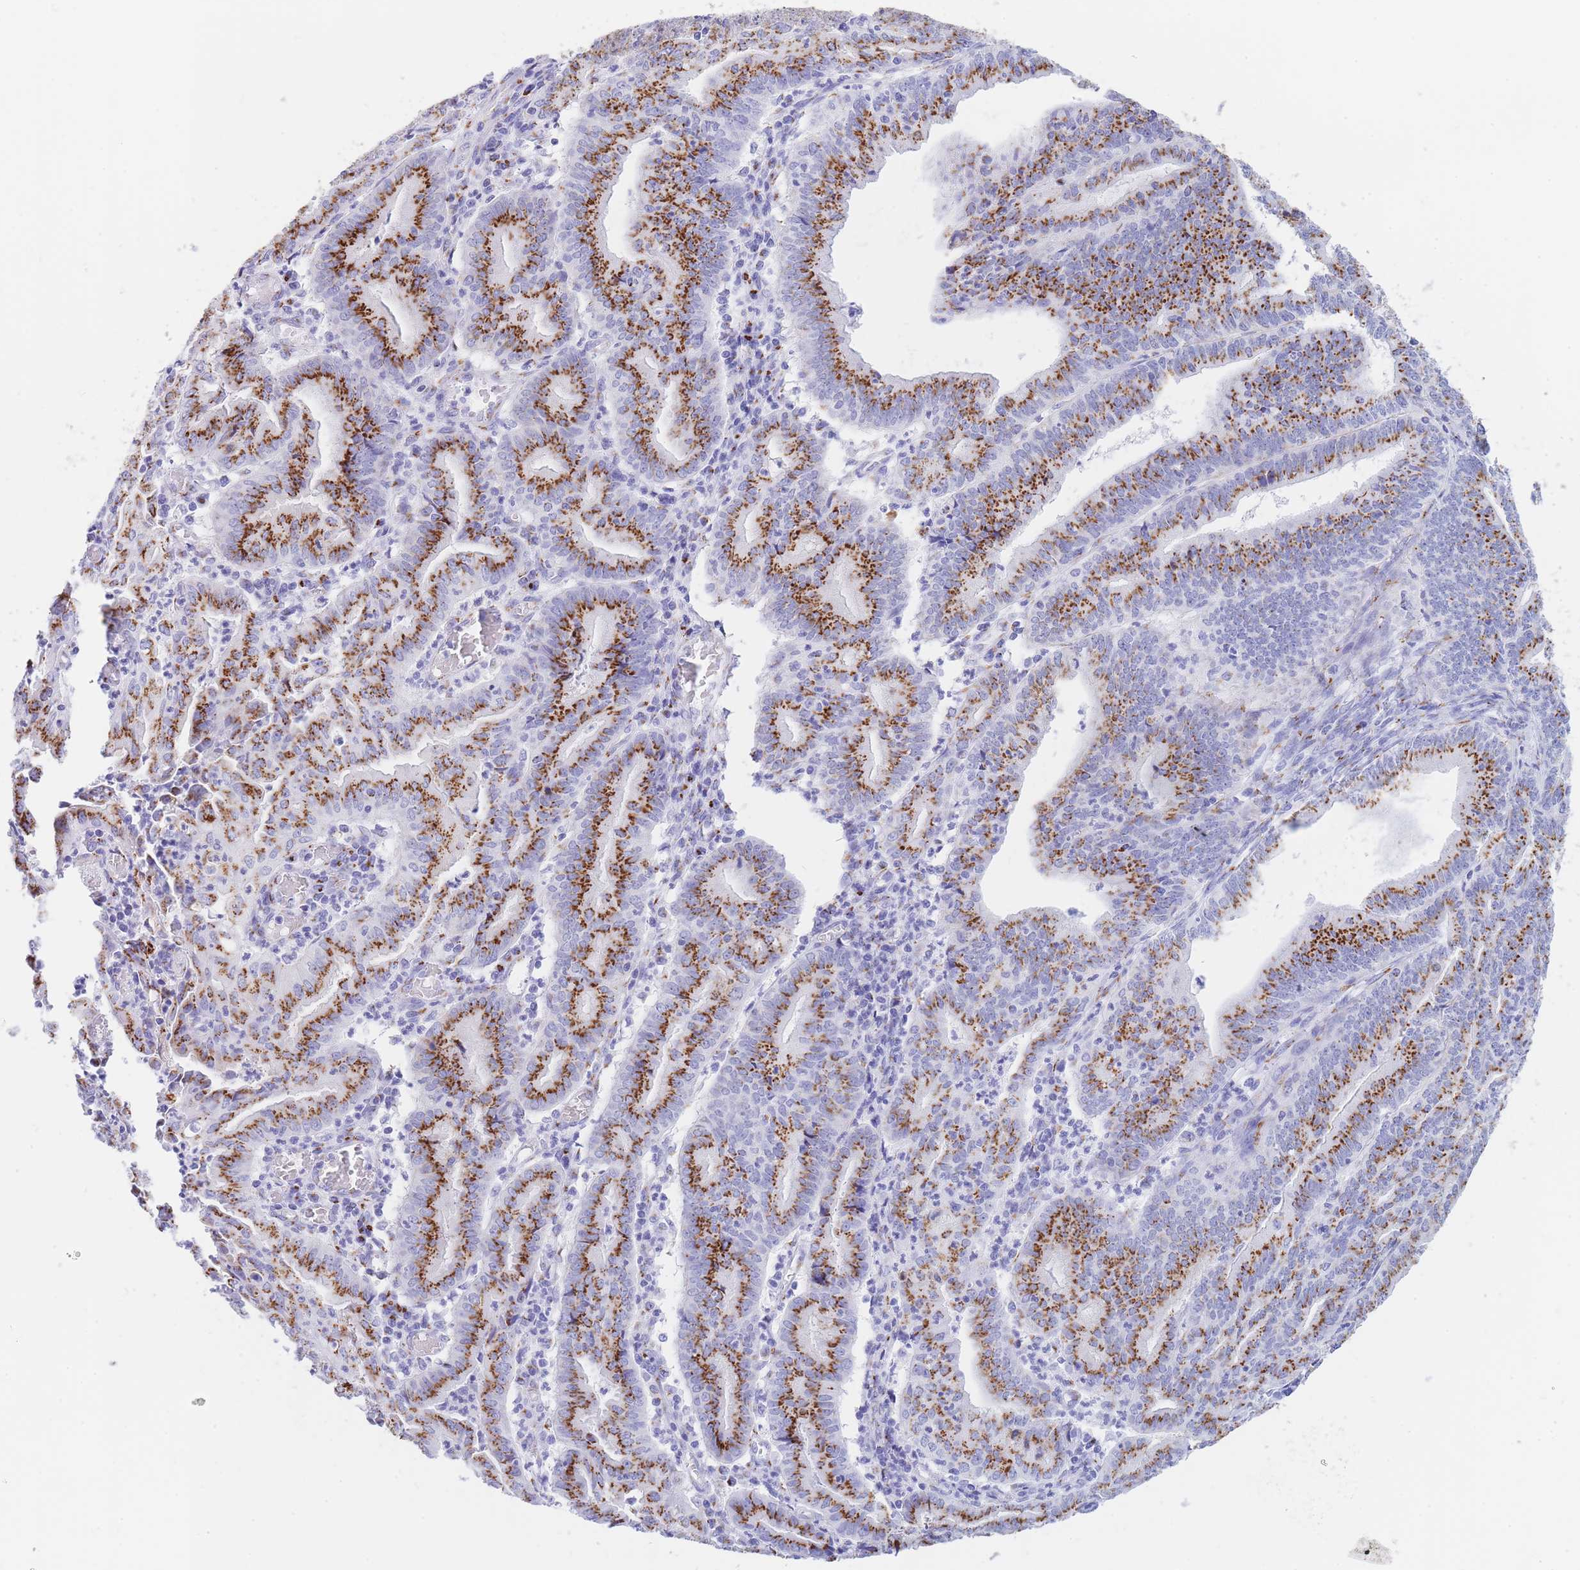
{"staining": {"intensity": "strong", "quantity": ">75%", "location": "cytoplasmic/membranous"}, "tissue": "endometrial cancer", "cell_type": "Tumor cells", "image_type": "cancer", "snomed": [{"axis": "morphology", "description": "Adenocarcinoma, NOS"}, {"axis": "topography", "description": "Endometrium"}], "caption": "IHC photomicrograph of neoplastic tissue: human adenocarcinoma (endometrial) stained using IHC reveals high levels of strong protein expression localized specifically in the cytoplasmic/membranous of tumor cells, appearing as a cytoplasmic/membranous brown color.", "gene": "FAM3C", "patient": {"sex": "female", "age": 60}}